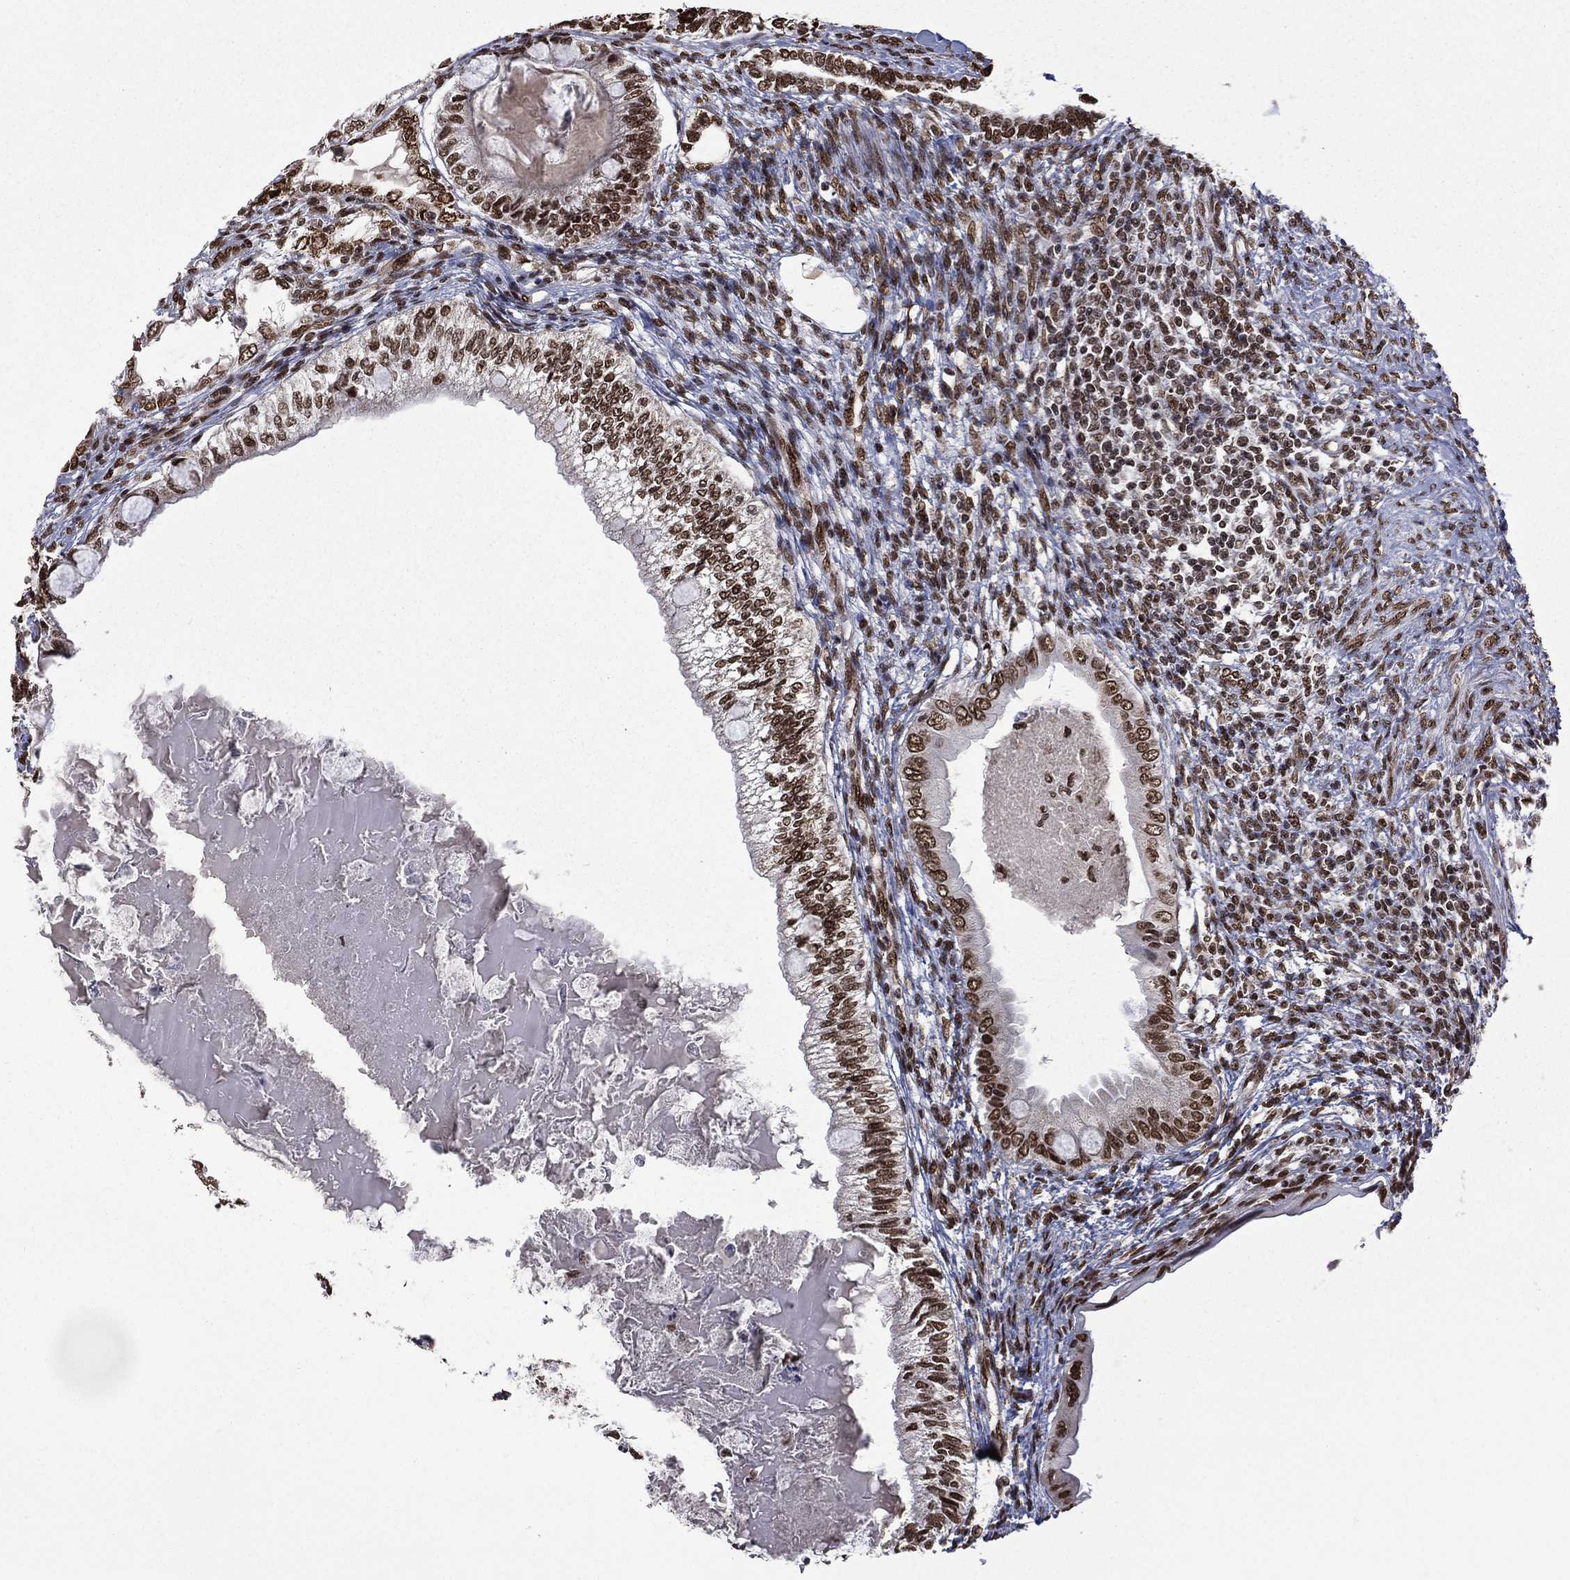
{"staining": {"intensity": "strong", "quantity": ">75%", "location": "nuclear"}, "tissue": "testis cancer", "cell_type": "Tumor cells", "image_type": "cancer", "snomed": [{"axis": "morphology", "description": "Seminoma, NOS"}, {"axis": "morphology", "description": "Carcinoma, Embryonal, NOS"}, {"axis": "topography", "description": "Testis"}], "caption": "Immunohistochemical staining of testis cancer (seminoma) shows high levels of strong nuclear protein expression in about >75% of tumor cells.", "gene": "C5orf24", "patient": {"sex": "male", "age": 41}}